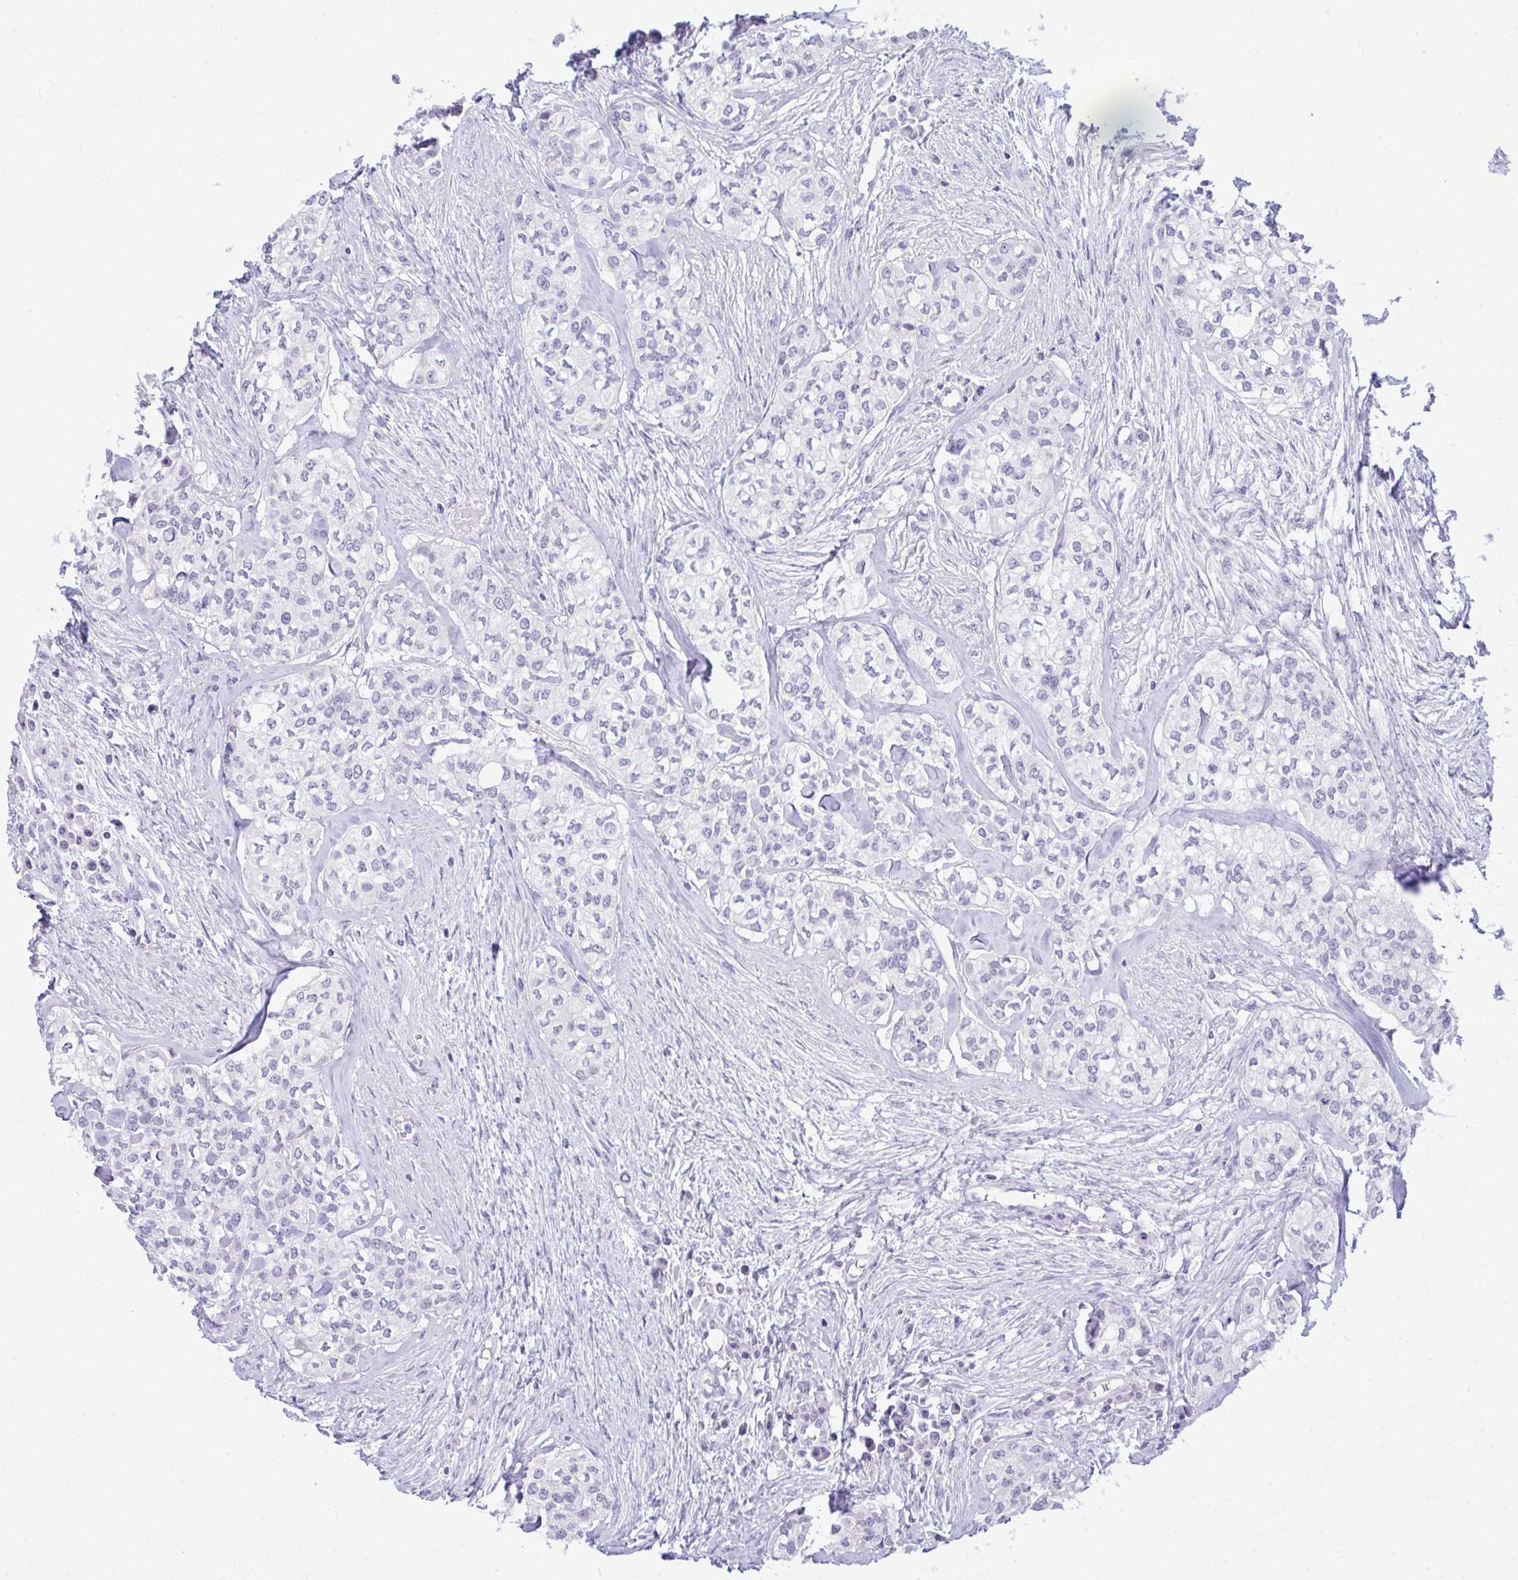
{"staining": {"intensity": "negative", "quantity": "none", "location": "none"}, "tissue": "head and neck cancer", "cell_type": "Tumor cells", "image_type": "cancer", "snomed": [{"axis": "morphology", "description": "Adenocarcinoma, NOS"}, {"axis": "topography", "description": "Head-Neck"}], "caption": "Tumor cells show no significant protein positivity in head and neck cancer.", "gene": "EID3", "patient": {"sex": "male", "age": 81}}